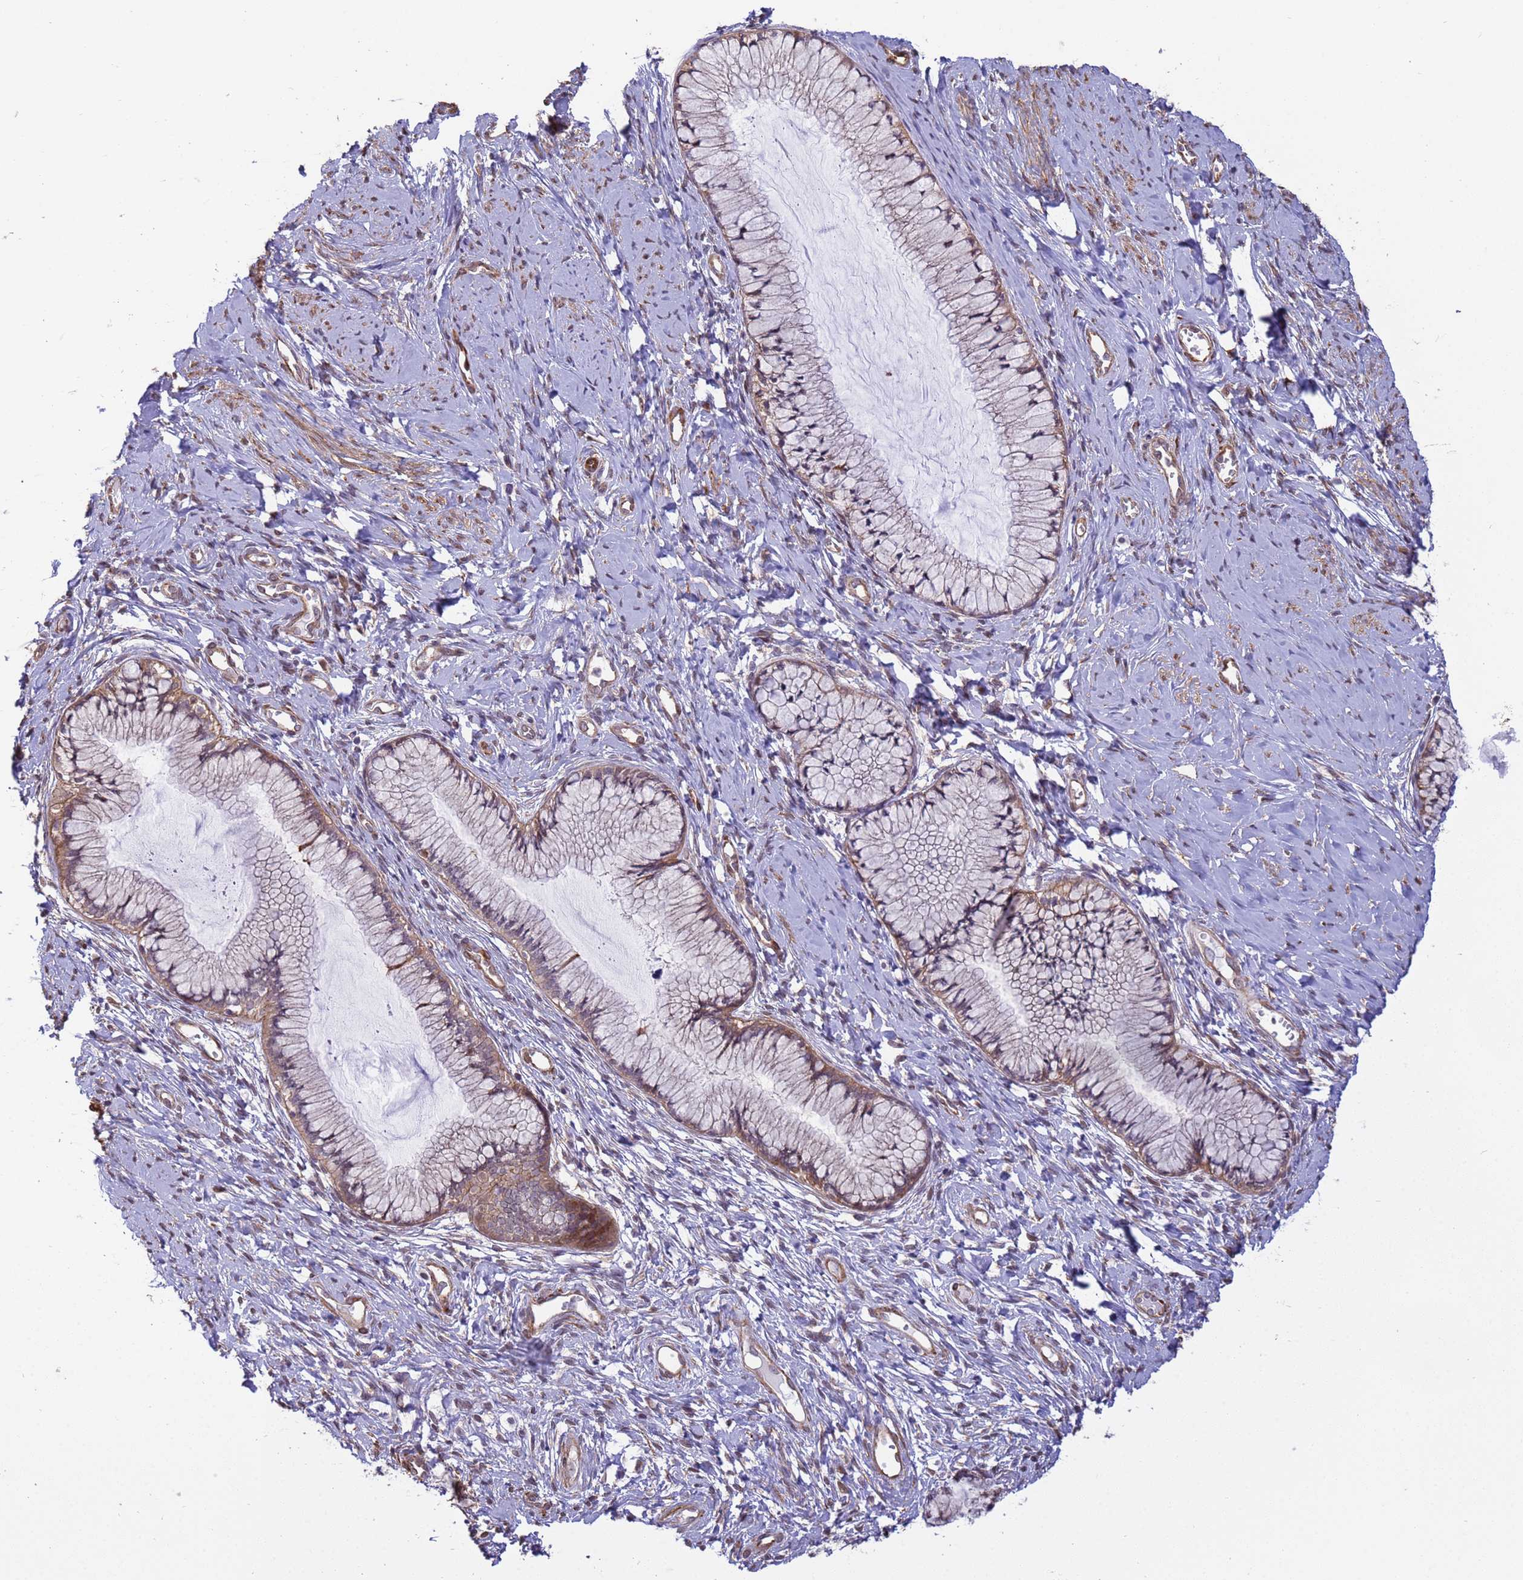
{"staining": {"intensity": "moderate", "quantity": "25%-75%", "location": "cytoplasmic/membranous"}, "tissue": "cervix", "cell_type": "Glandular cells", "image_type": "normal", "snomed": [{"axis": "morphology", "description": "Normal tissue, NOS"}, {"axis": "topography", "description": "Cervix"}], "caption": "Moderate cytoplasmic/membranous protein positivity is appreciated in approximately 25%-75% of glandular cells in cervix.", "gene": "ITGB4", "patient": {"sex": "female", "age": 42}}